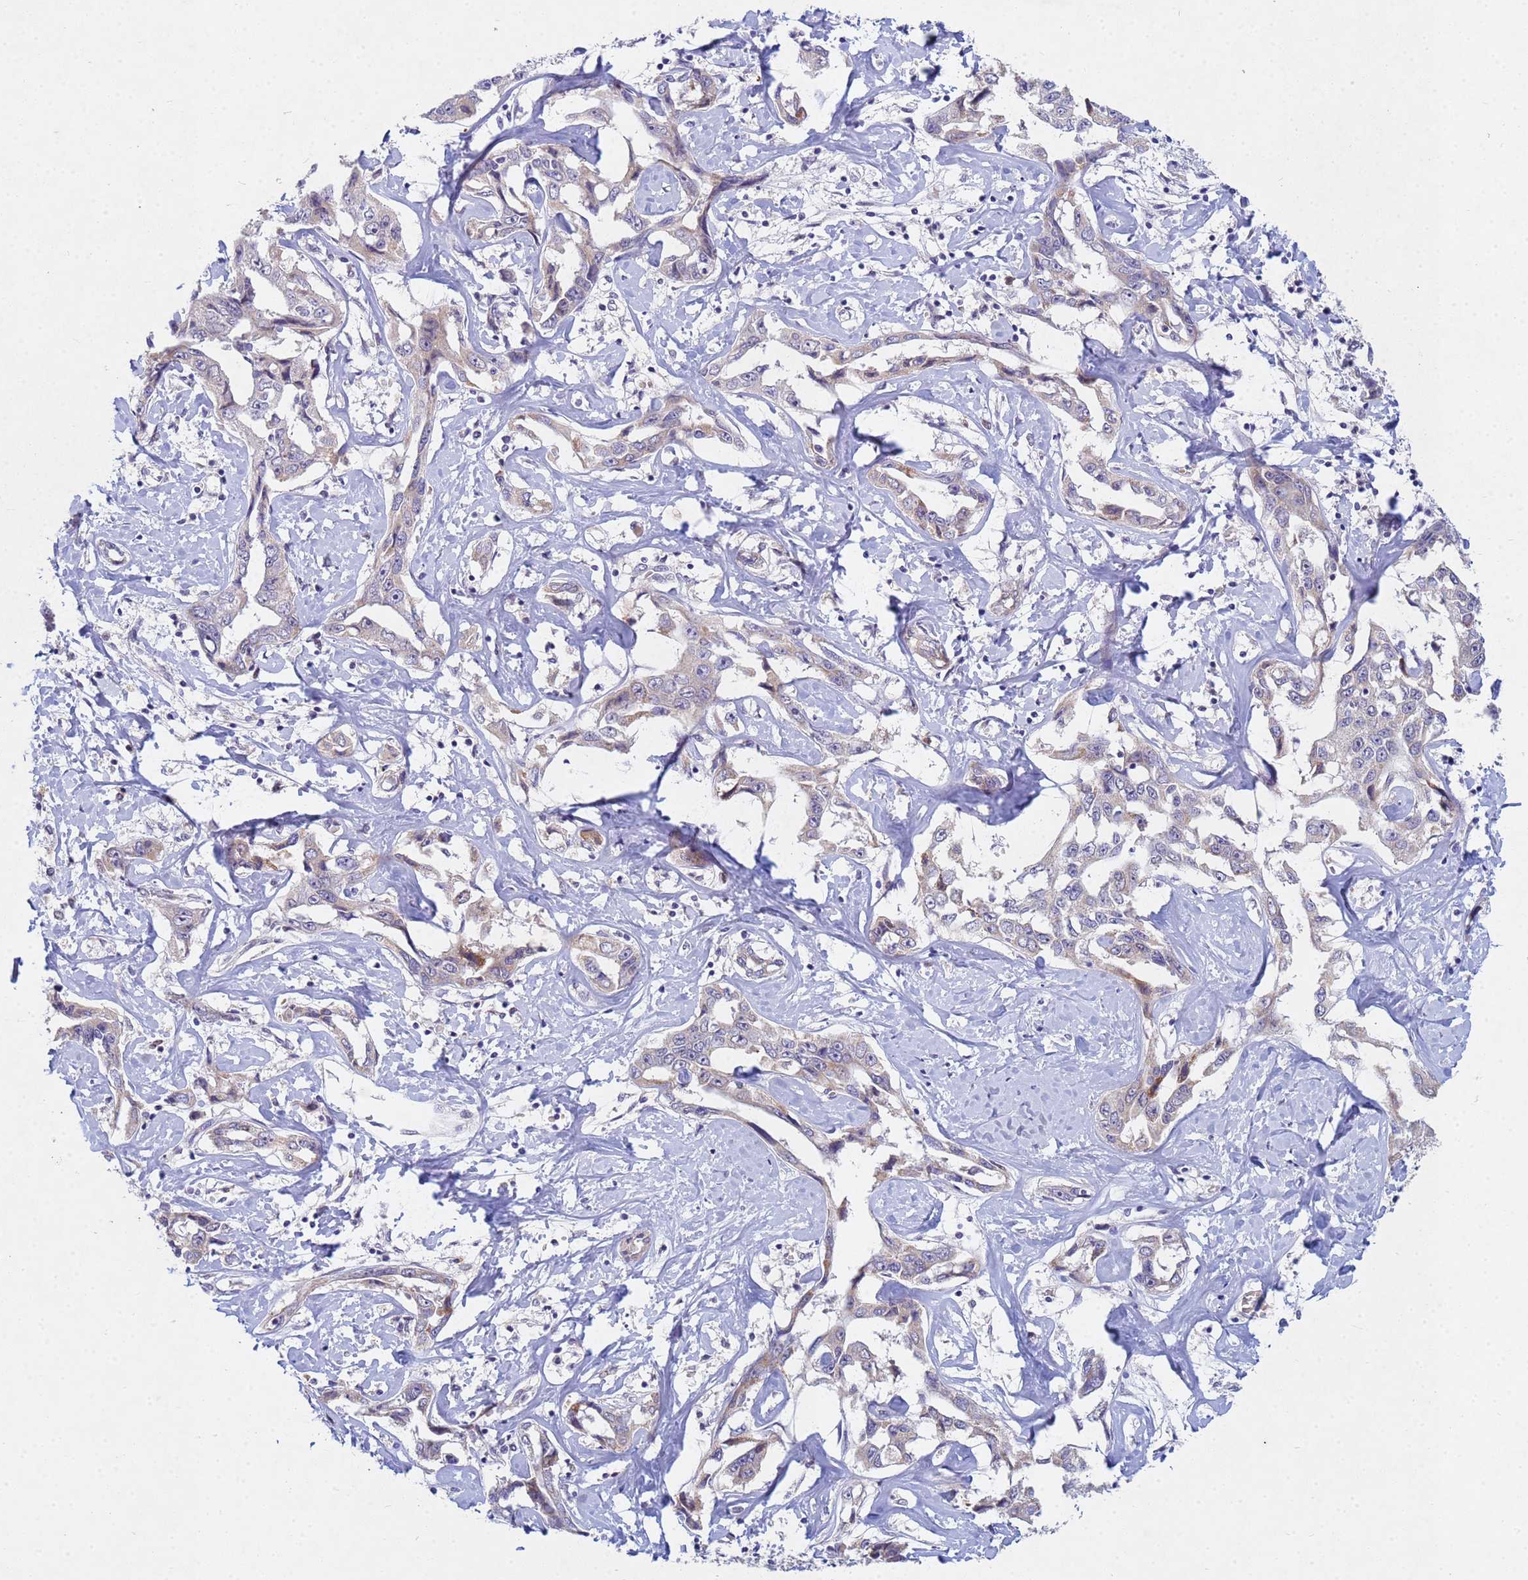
{"staining": {"intensity": "weak", "quantity": "25%-75%", "location": "cytoplasmic/membranous"}, "tissue": "liver cancer", "cell_type": "Tumor cells", "image_type": "cancer", "snomed": [{"axis": "morphology", "description": "Cholangiocarcinoma"}, {"axis": "topography", "description": "Liver"}], "caption": "Liver cancer (cholangiocarcinoma) stained with a protein marker demonstrates weak staining in tumor cells.", "gene": "TNPO2", "patient": {"sex": "male", "age": 59}}